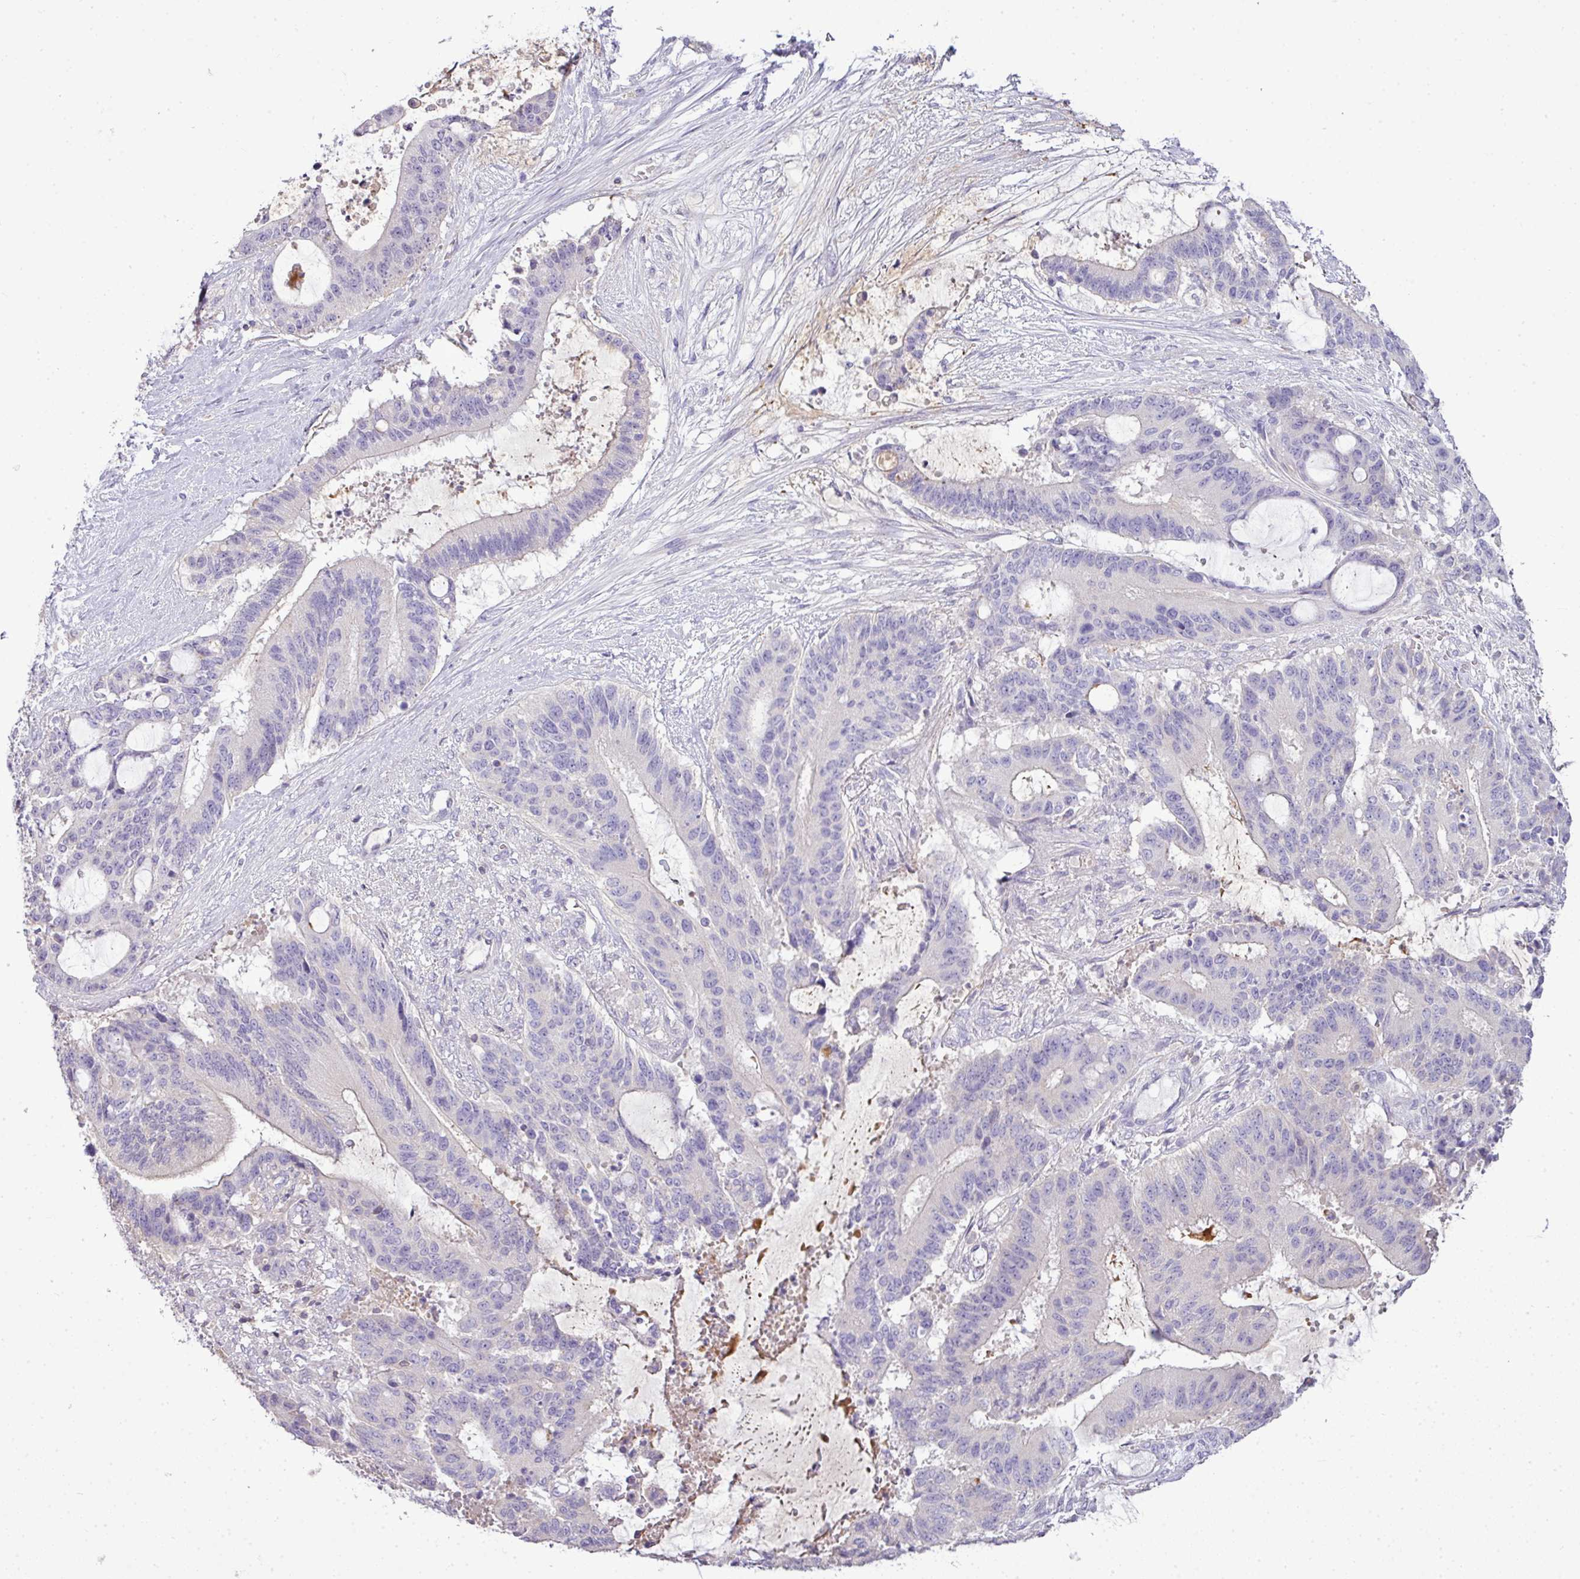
{"staining": {"intensity": "negative", "quantity": "none", "location": "none"}, "tissue": "liver cancer", "cell_type": "Tumor cells", "image_type": "cancer", "snomed": [{"axis": "morphology", "description": "Normal tissue, NOS"}, {"axis": "morphology", "description": "Cholangiocarcinoma"}, {"axis": "topography", "description": "Liver"}, {"axis": "topography", "description": "Peripheral nerve tissue"}], "caption": "Immunohistochemical staining of liver cholangiocarcinoma exhibits no significant expression in tumor cells.", "gene": "STAT5A", "patient": {"sex": "female", "age": 73}}